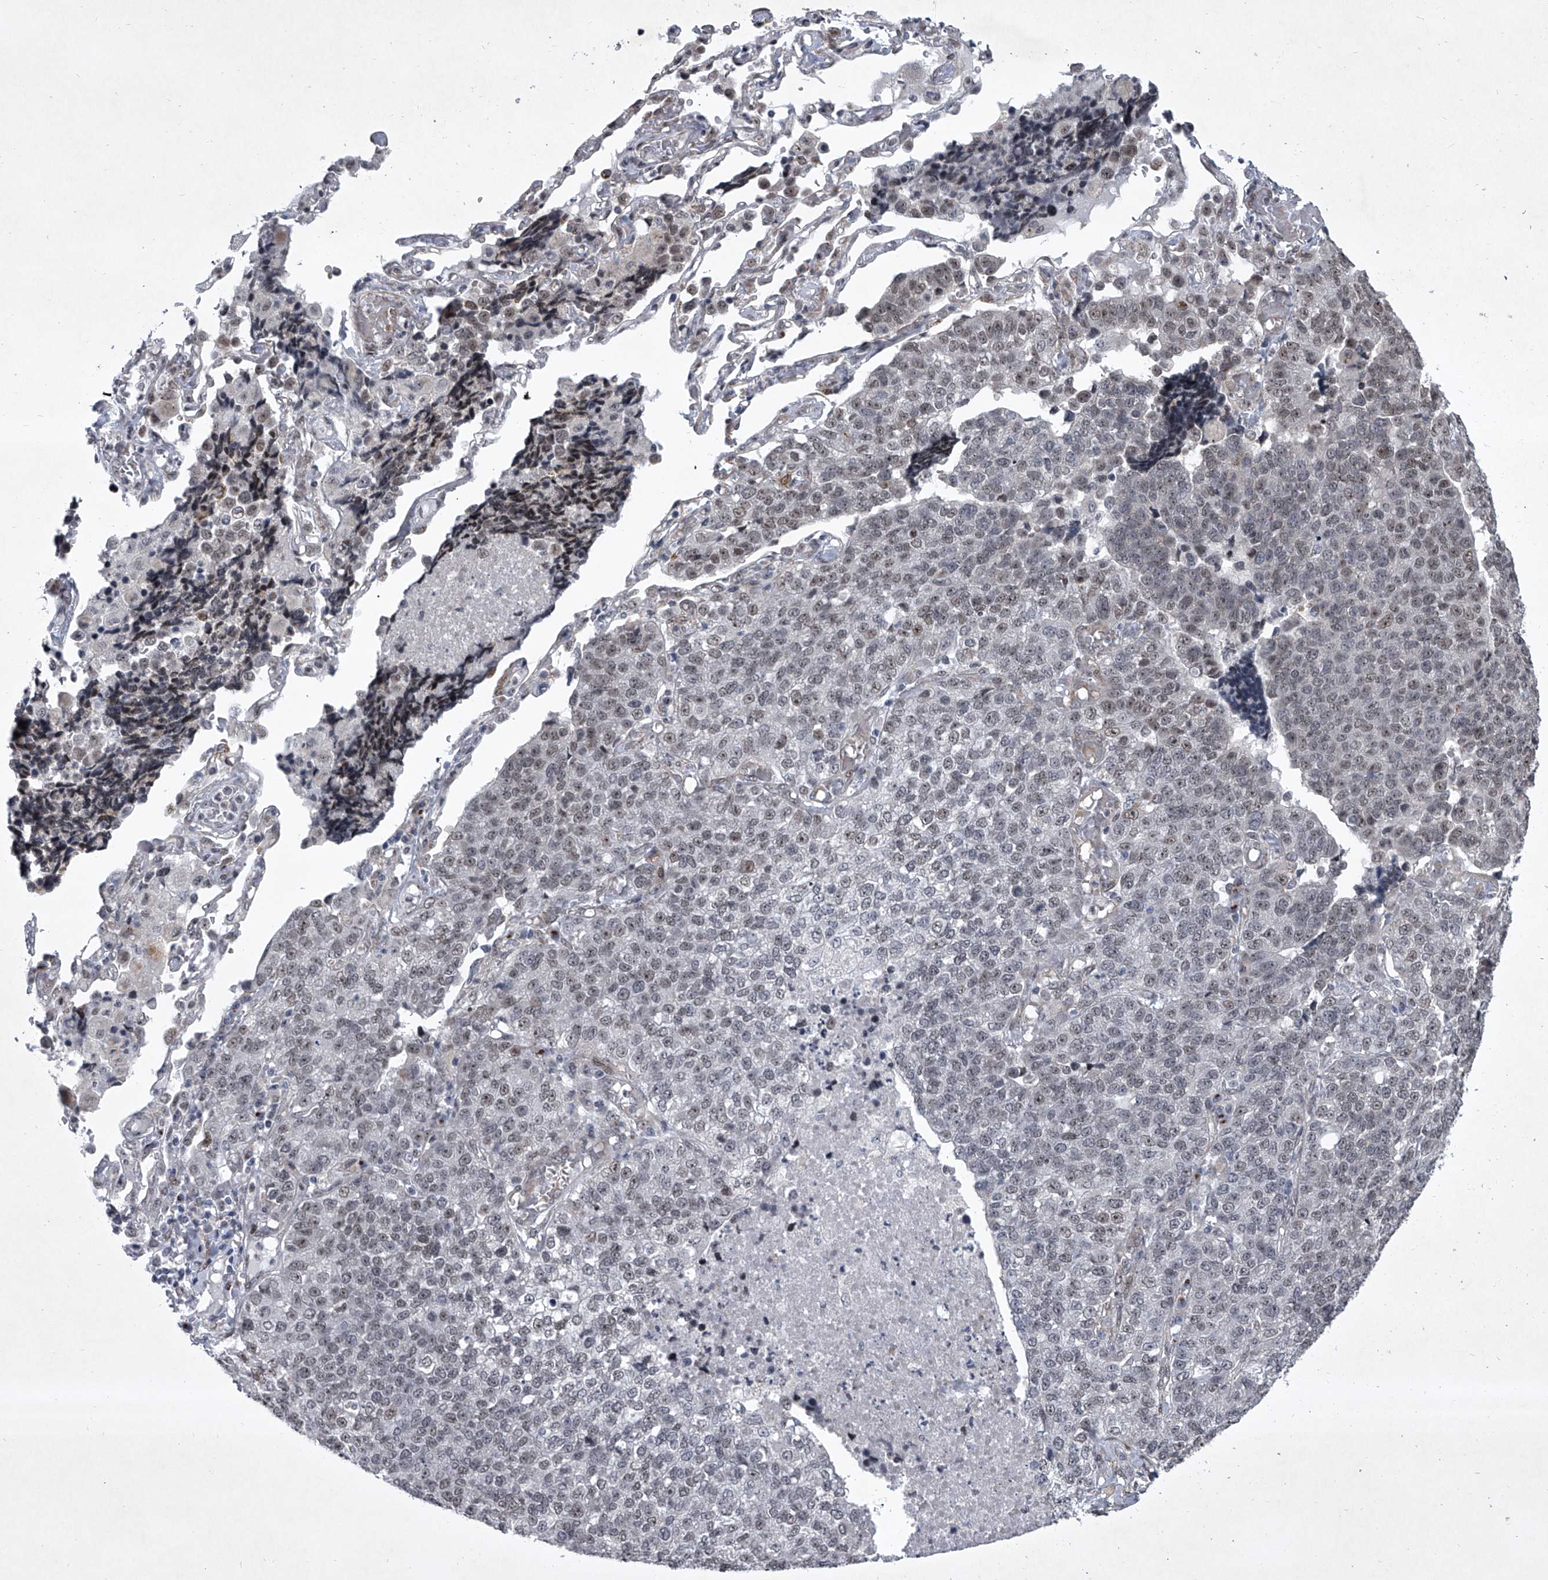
{"staining": {"intensity": "weak", "quantity": "<25%", "location": "nuclear"}, "tissue": "lung cancer", "cell_type": "Tumor cells", "image_type": "cancer", "snomed": [{"axis": "morphology", "description": "Adenocarcinoma, NOS"}, {"axis": "topography", "description": "Lung"}], "caption": "Lung cancer (adenocarcinoma) was stained to show a protein in brown. There is no significant positivity in tumor cells. (DAB (3,3'-diaminobenzidine) immunohistochemistry (IHC) visualized using brightfield microscopy, high magnification).", "gene": "MLLT1", "patient": {"sex": "male", "age": 49}}